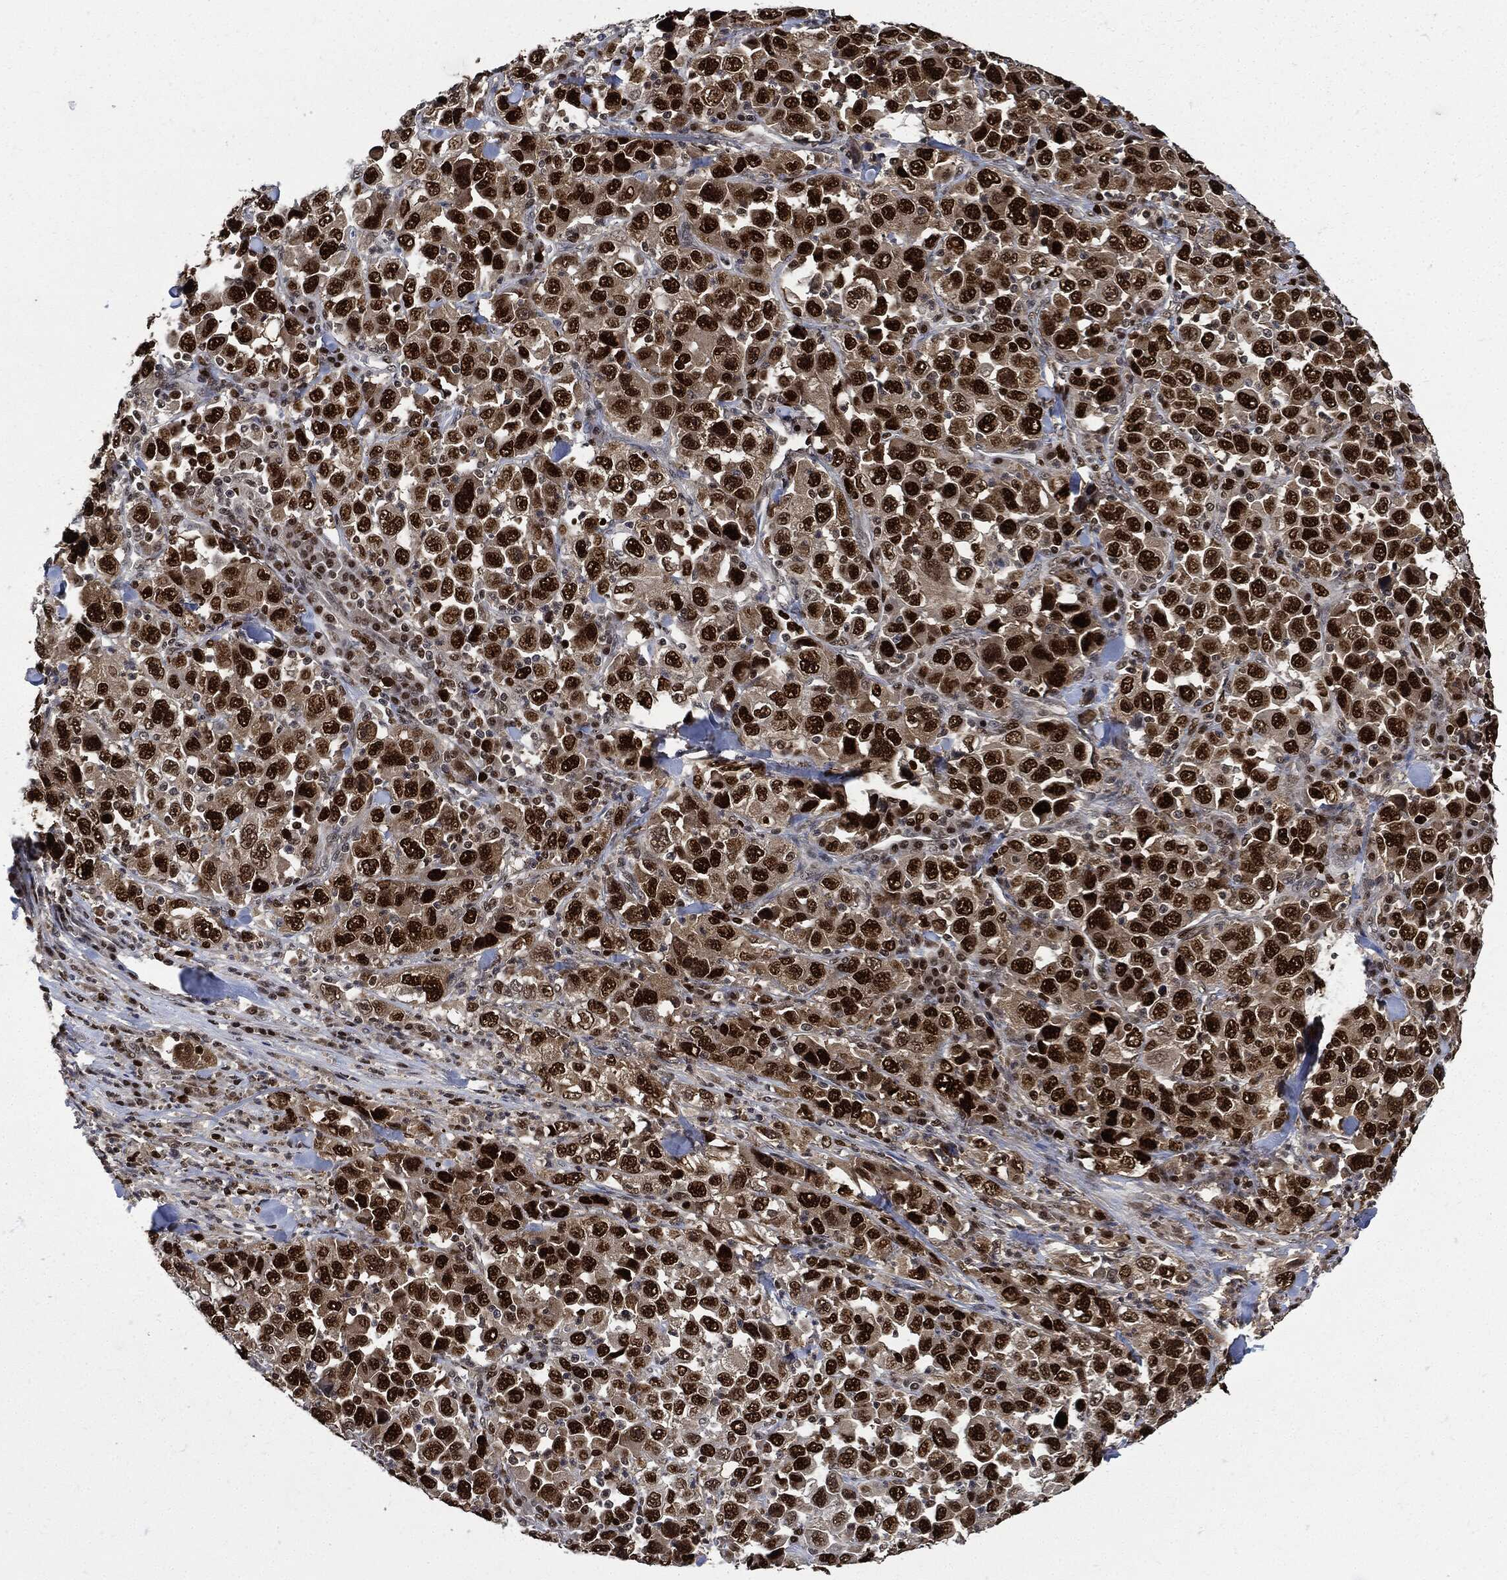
{"staining": {"intensity": "strong", "quantity": ">75%", "location": "nuclear"}, "tissue": "stomach cancer", "cell_type": "Tumor cells", "image_type": "cancer", "snomed": [{"axis": "morphology", "description": "Normal tissue, NOS"}, {"axis": "morphology", "description": "Adenocarcinoma, NOS"}, {"axis": "topography", "description": "Stomach, upper"}, {"axis": "topography", "description": "Stomach"}], "caption": "Approximately >75% of tumor cells in stomach cancer exhibit strong nuclear protein staining as visualized by brown immunohistochemical staining.", "gene": "PCNA", "patient": {"sex": "male", "age": 59}}